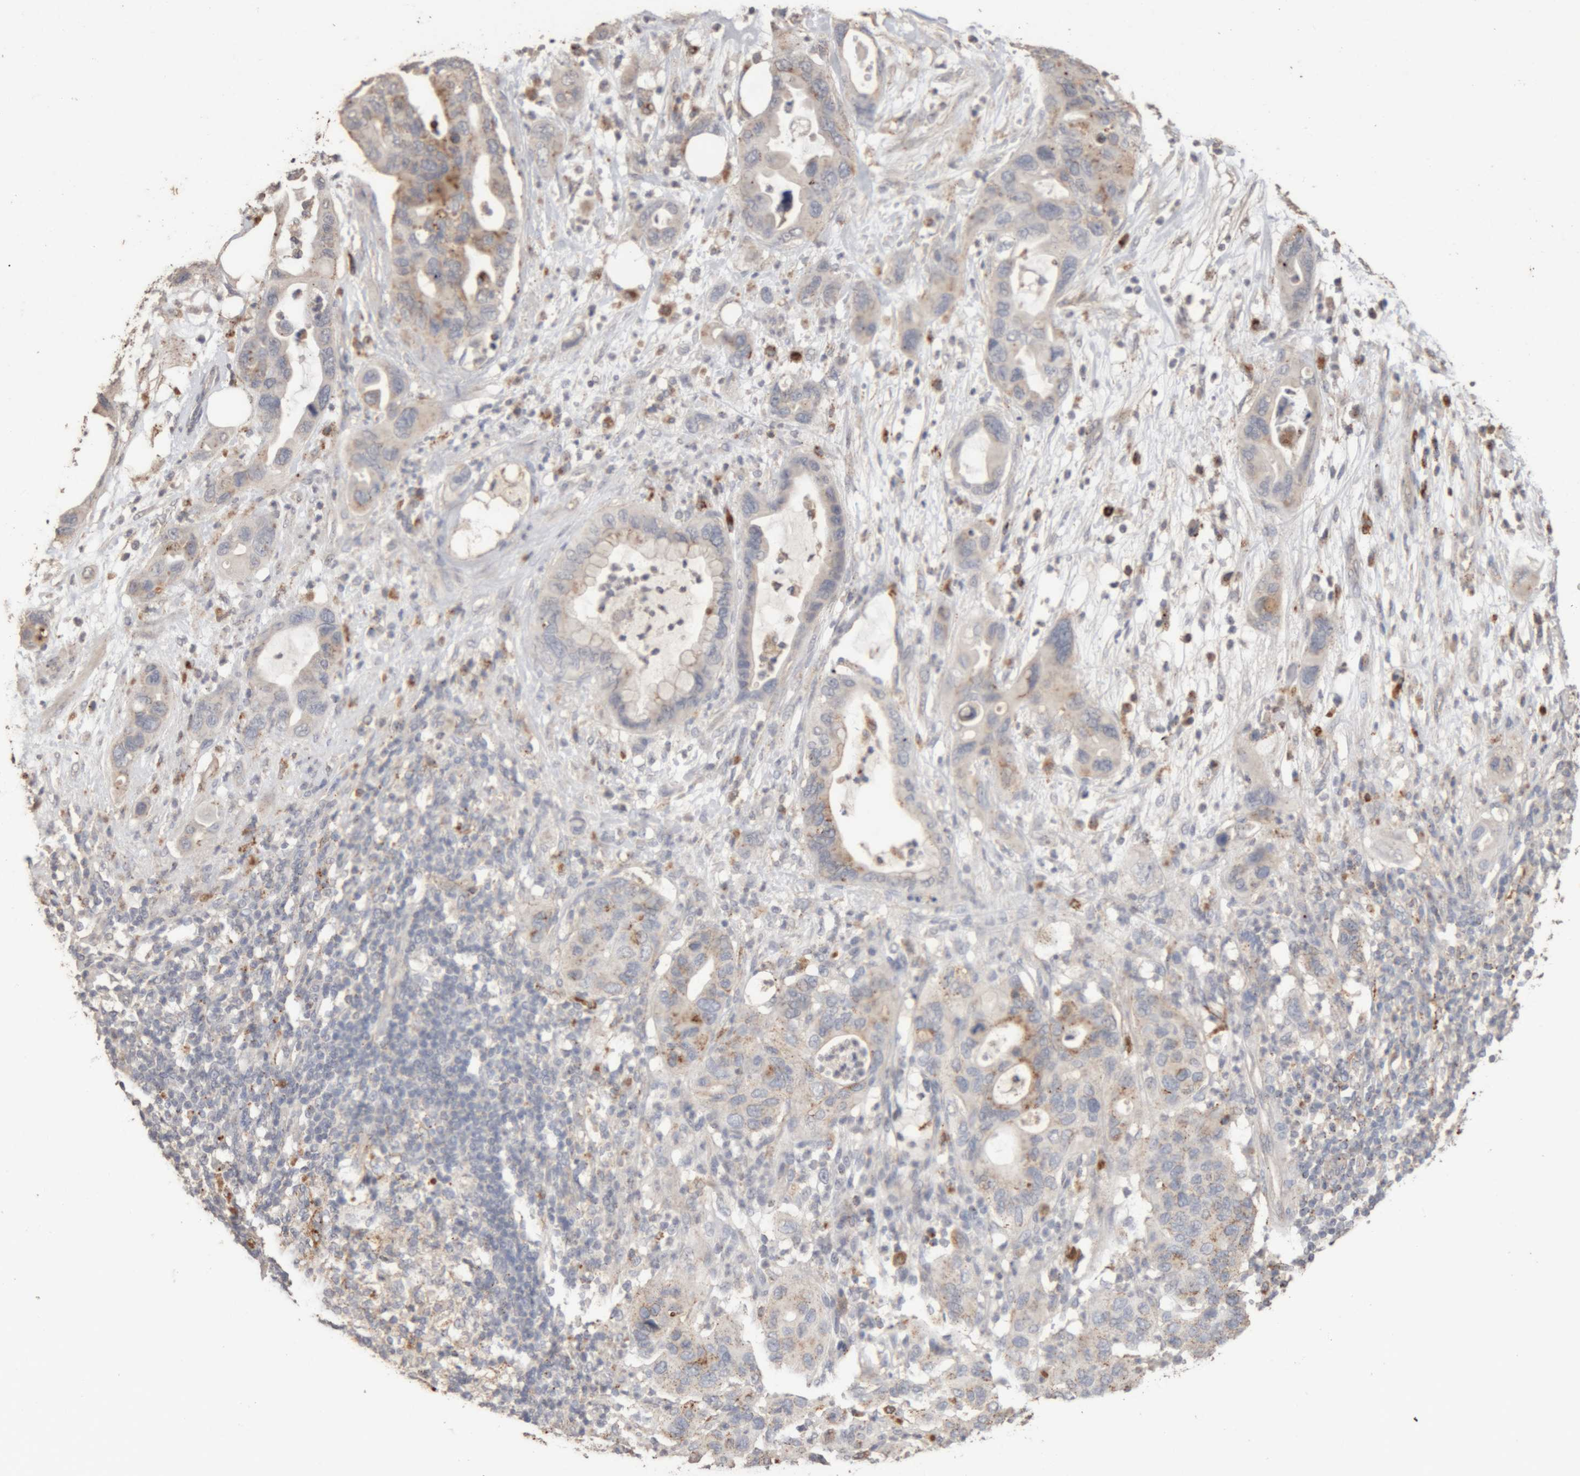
{"staining": {"intensity": "moderate", "quantity": "<25%", "location": "cytoplasmic/membranous"}, "tissue": "pancreatic cancer", "cell_type": "Tumor cells", "image_type": "cancer", "snomed": [{"axis": "morphology", "description": "Adenocarcinoma, NOS"}, {"axis": "topography", "description": "Pancreas"}], "caption": "A high-resolution photomicrograph shows IHC staining of pancreatic cancer, which shows moderate cytoplasmic/membranous staining in about <25% of tumor cells.", "gene": "ARSA", "patient": {"sex": "female", "age": 71}}